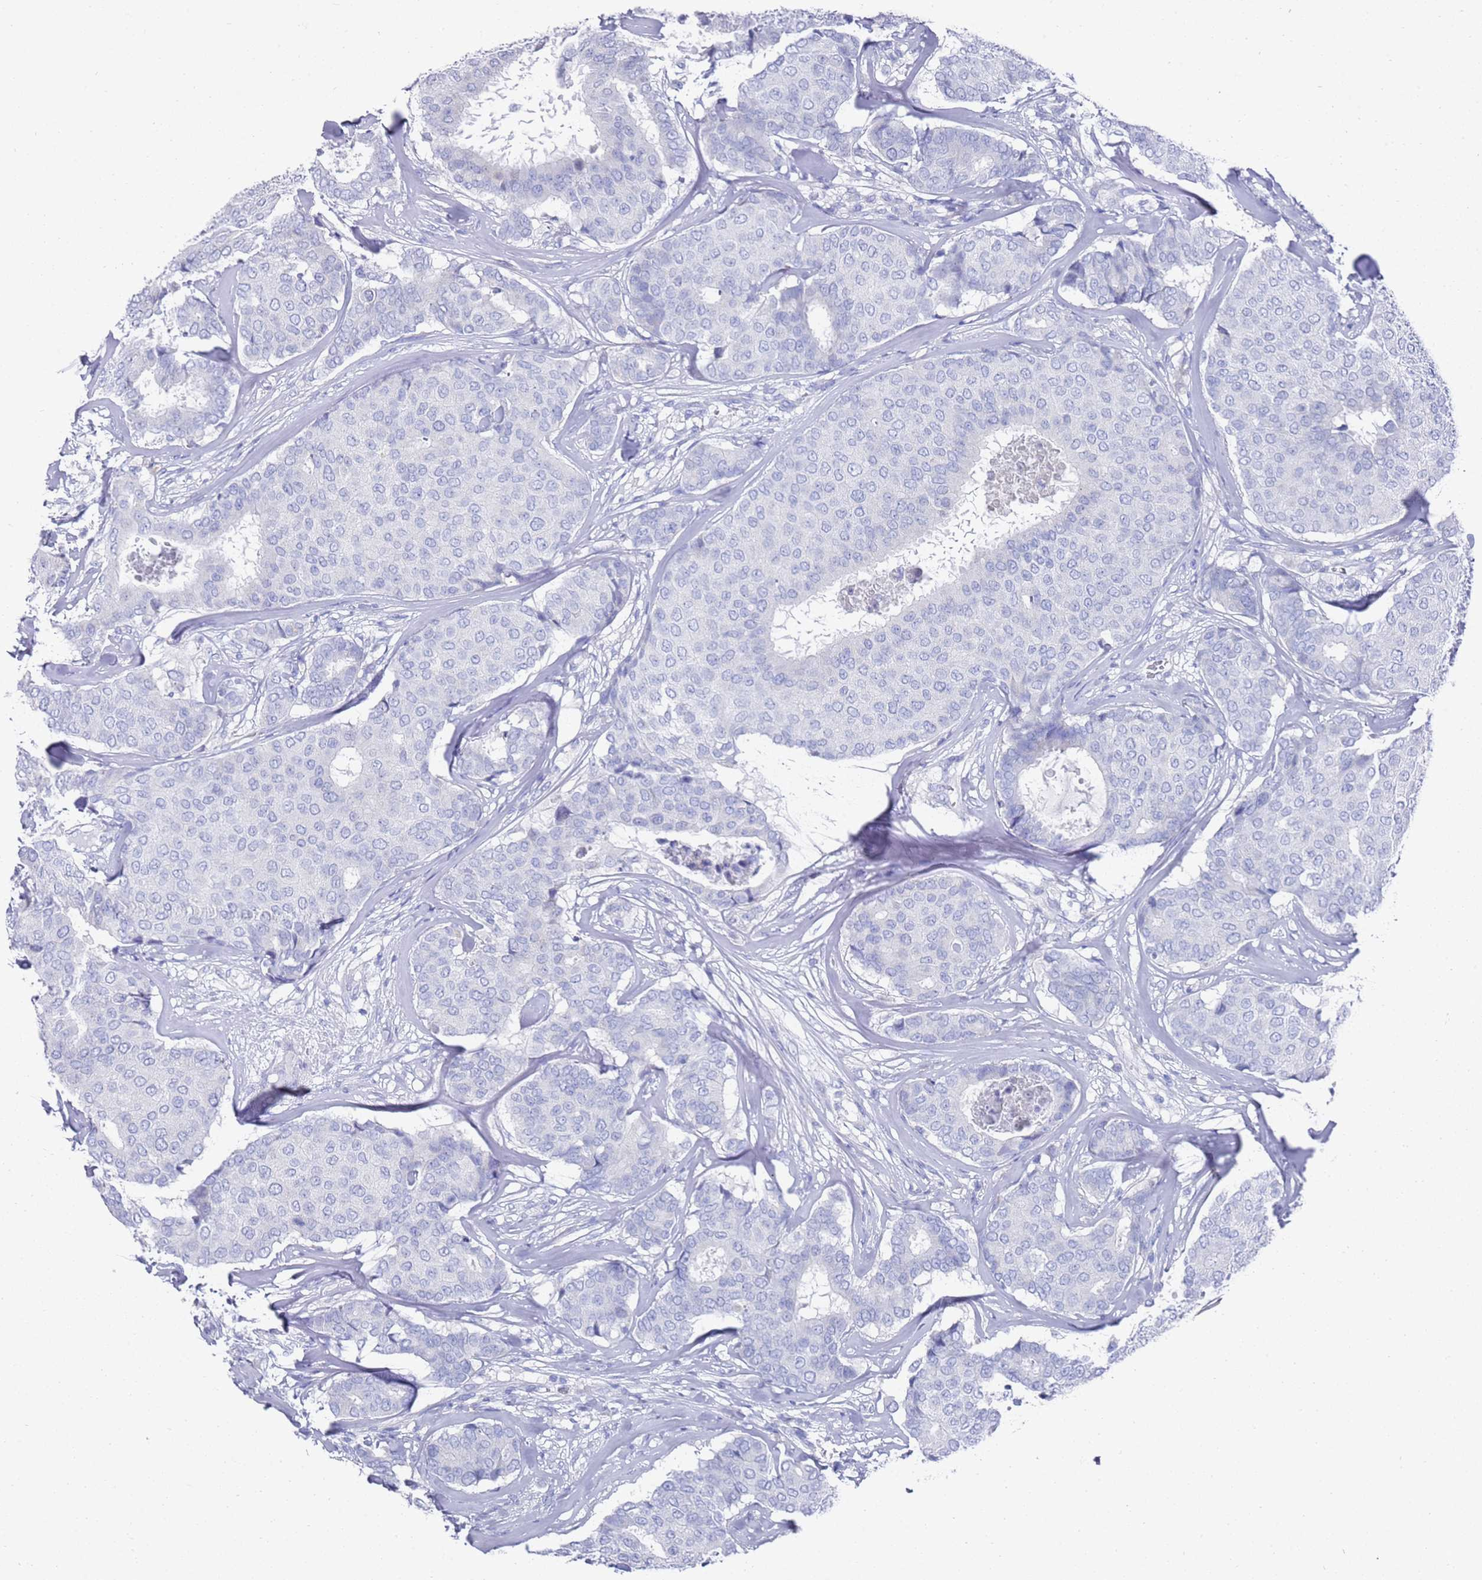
{"staining": {"intensity": "negative", "quantity": "none", "location": "none"}, "tissue": "breast cancer", "cell_type": "Tumor cells", "image_type": "cancer", "snomed": [{"axis": "morphology", "description": "Duct carcinoma"}, {"axis": "topography", "description": "Breast"}], "caption": "Immunohistochemistry micrograph of human breast invasive ductal carcinoma stained for a protein (brown), which exhibits no positivity in tumor cells. The staining is performed using DAB brown chromogen with nuclei counter-stained in using hematoxylin.", "gene": "SCAPER", "patient": {"sex": "female", "age": 75}}